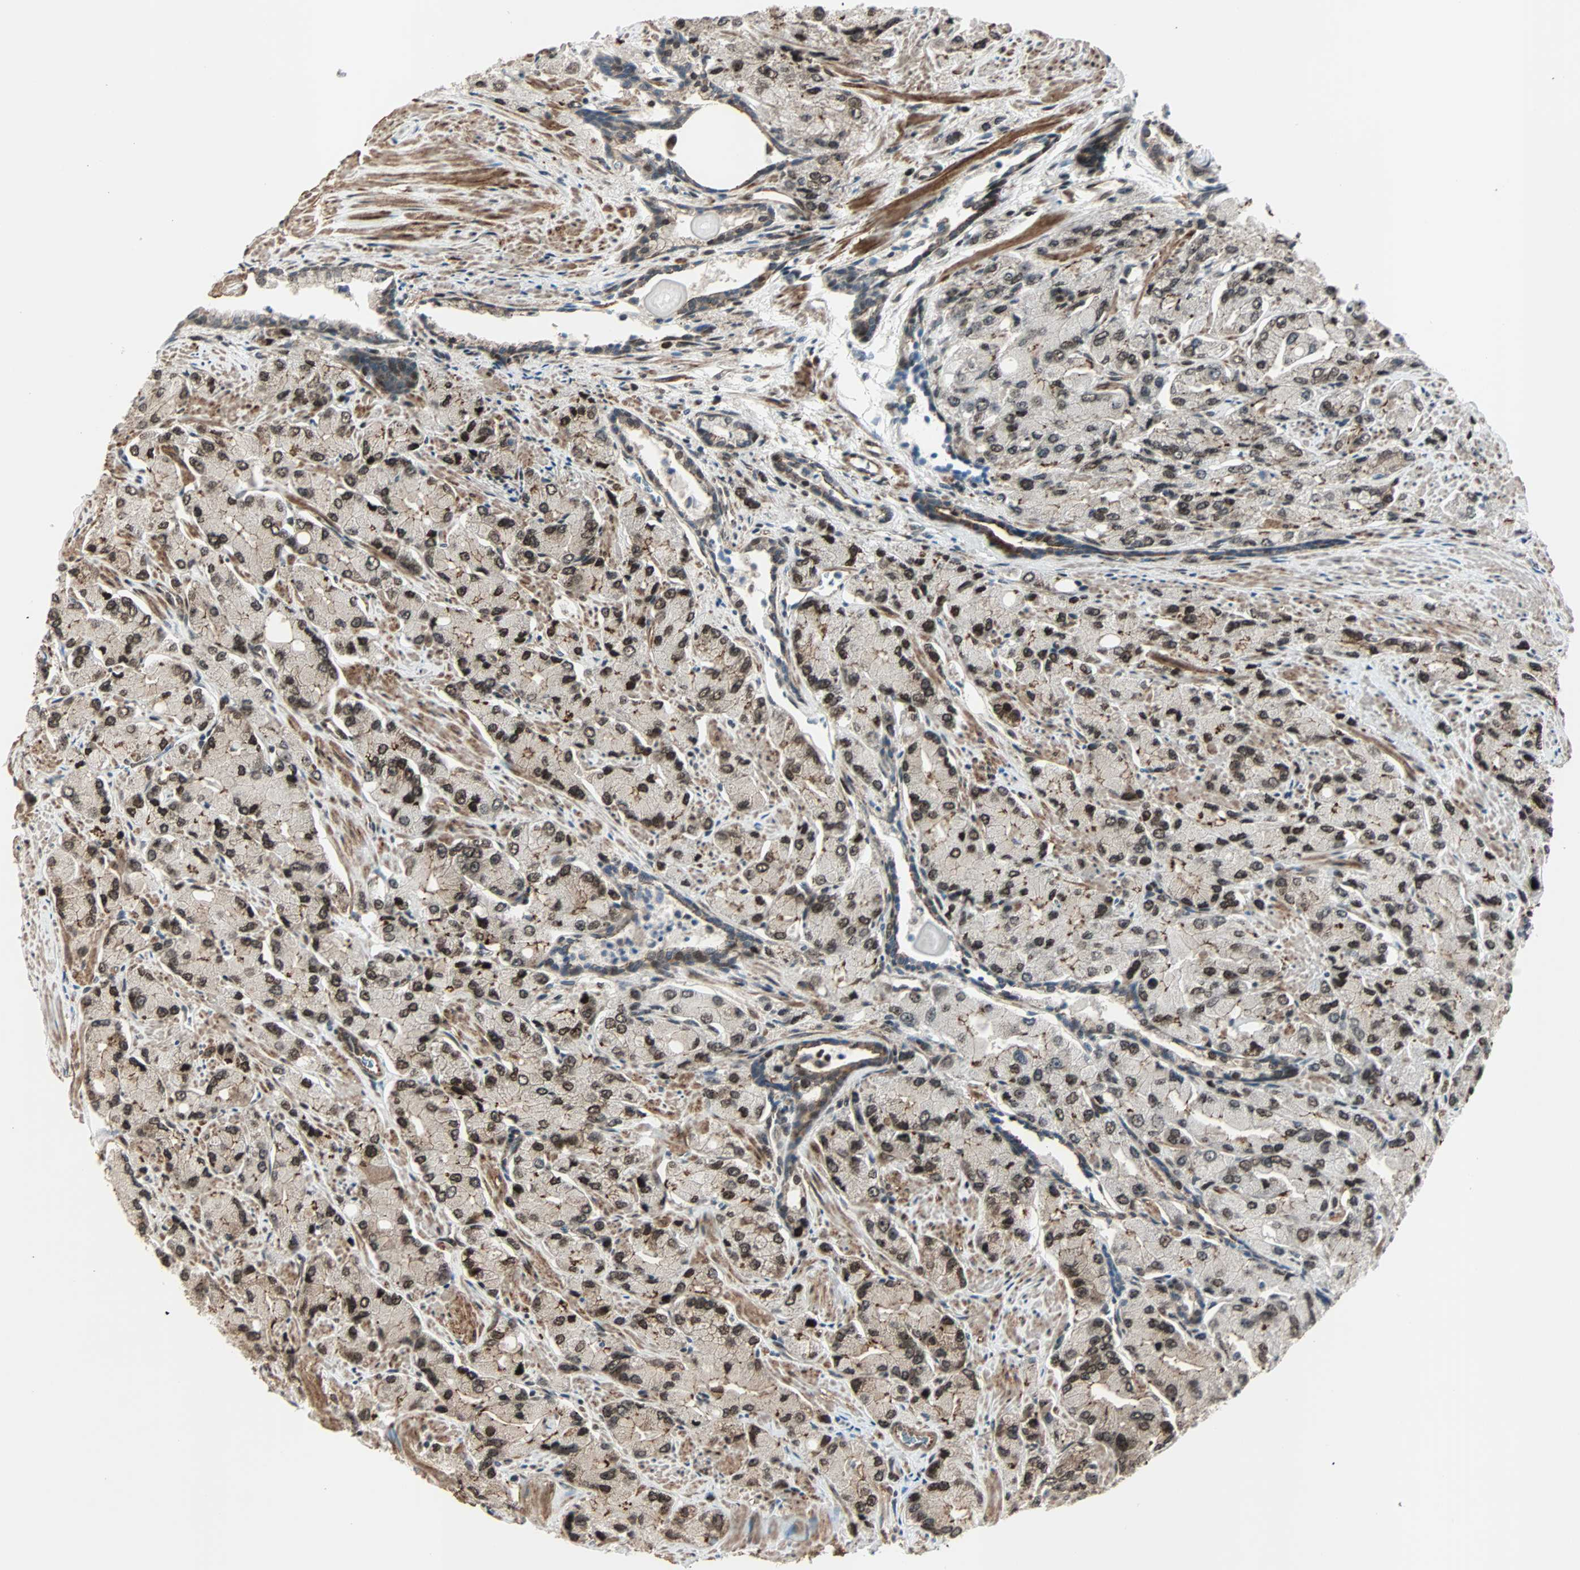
{"staining": {"intensity": "moderate", "quantity": "25%-75%", "location": "cytoplasmic/membranous,nuclear"}, "tissue": "prostate cancer", "cell_type": "Tumor cells", "image_type": "cancer", "snomed": [{"axis": "morphology", "description": "Adenocarcinoma, High grade"}, {"axis": "topography", "description": "Prostate"}], "caption": "Brown immunohistochemical staining in human high-grade adenocarcinoma (prostate) reveals moderate cytoplasmic/membranous and nuclear staining in approximately 25%-75% of tumor cells.", "gene": "CBX4", "patient": {"sex": "male", "age": 58}}